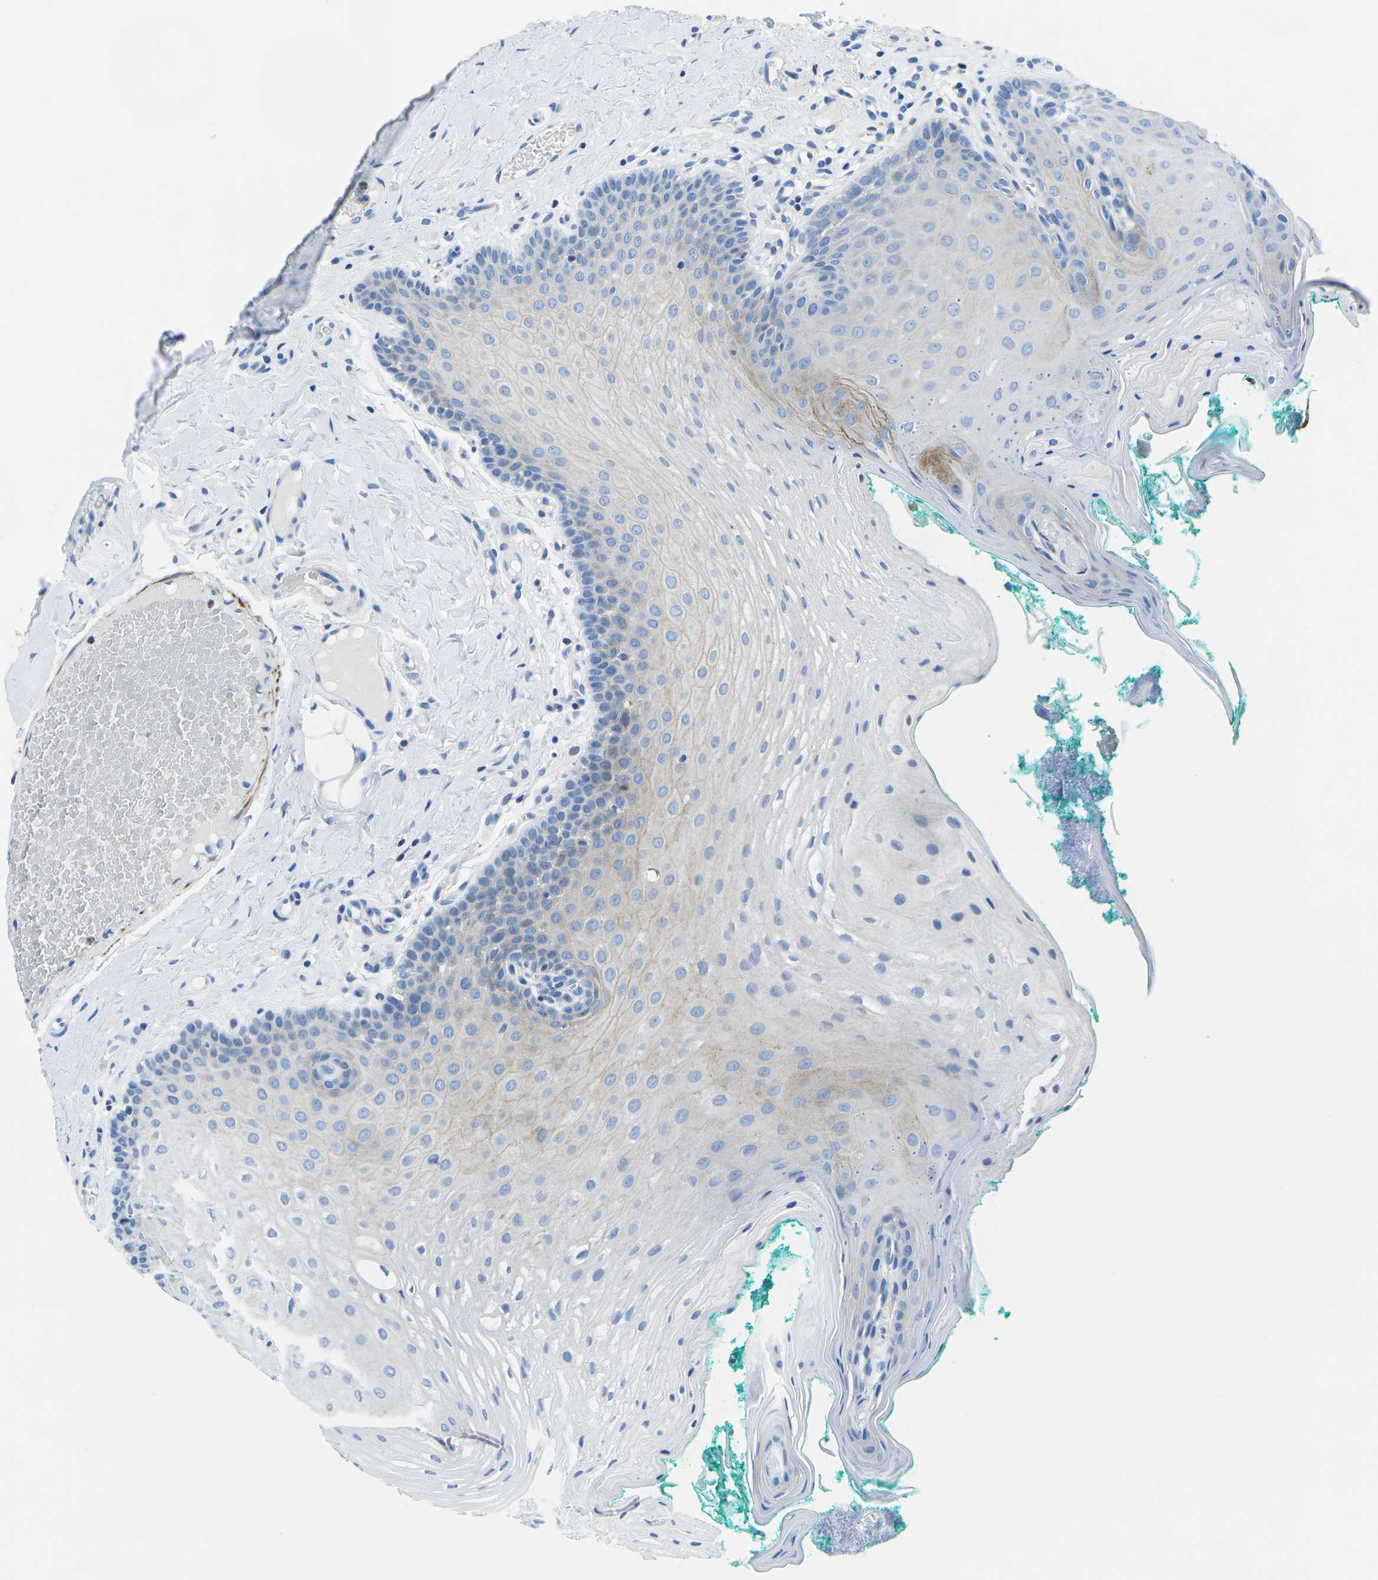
{"staining": {"intensity": "negative", "quantity": "none", "location": "none"}, "tissue": "oral mucosa", "cell_type": "Squamous epithelial cells", "image_type": "normal", "snomed": [{"axis": "morphology", "description": "Normal tissue, NOS"}, {"axis": "topography", "description": "Oral tissue"}], "caption": "Immunohistochemistry of unremarkable human oral mucosa reveals no staining in squamous epithelial cells.", "gene": "MC4R", "patient": {"sex": "male", "age": 58}}